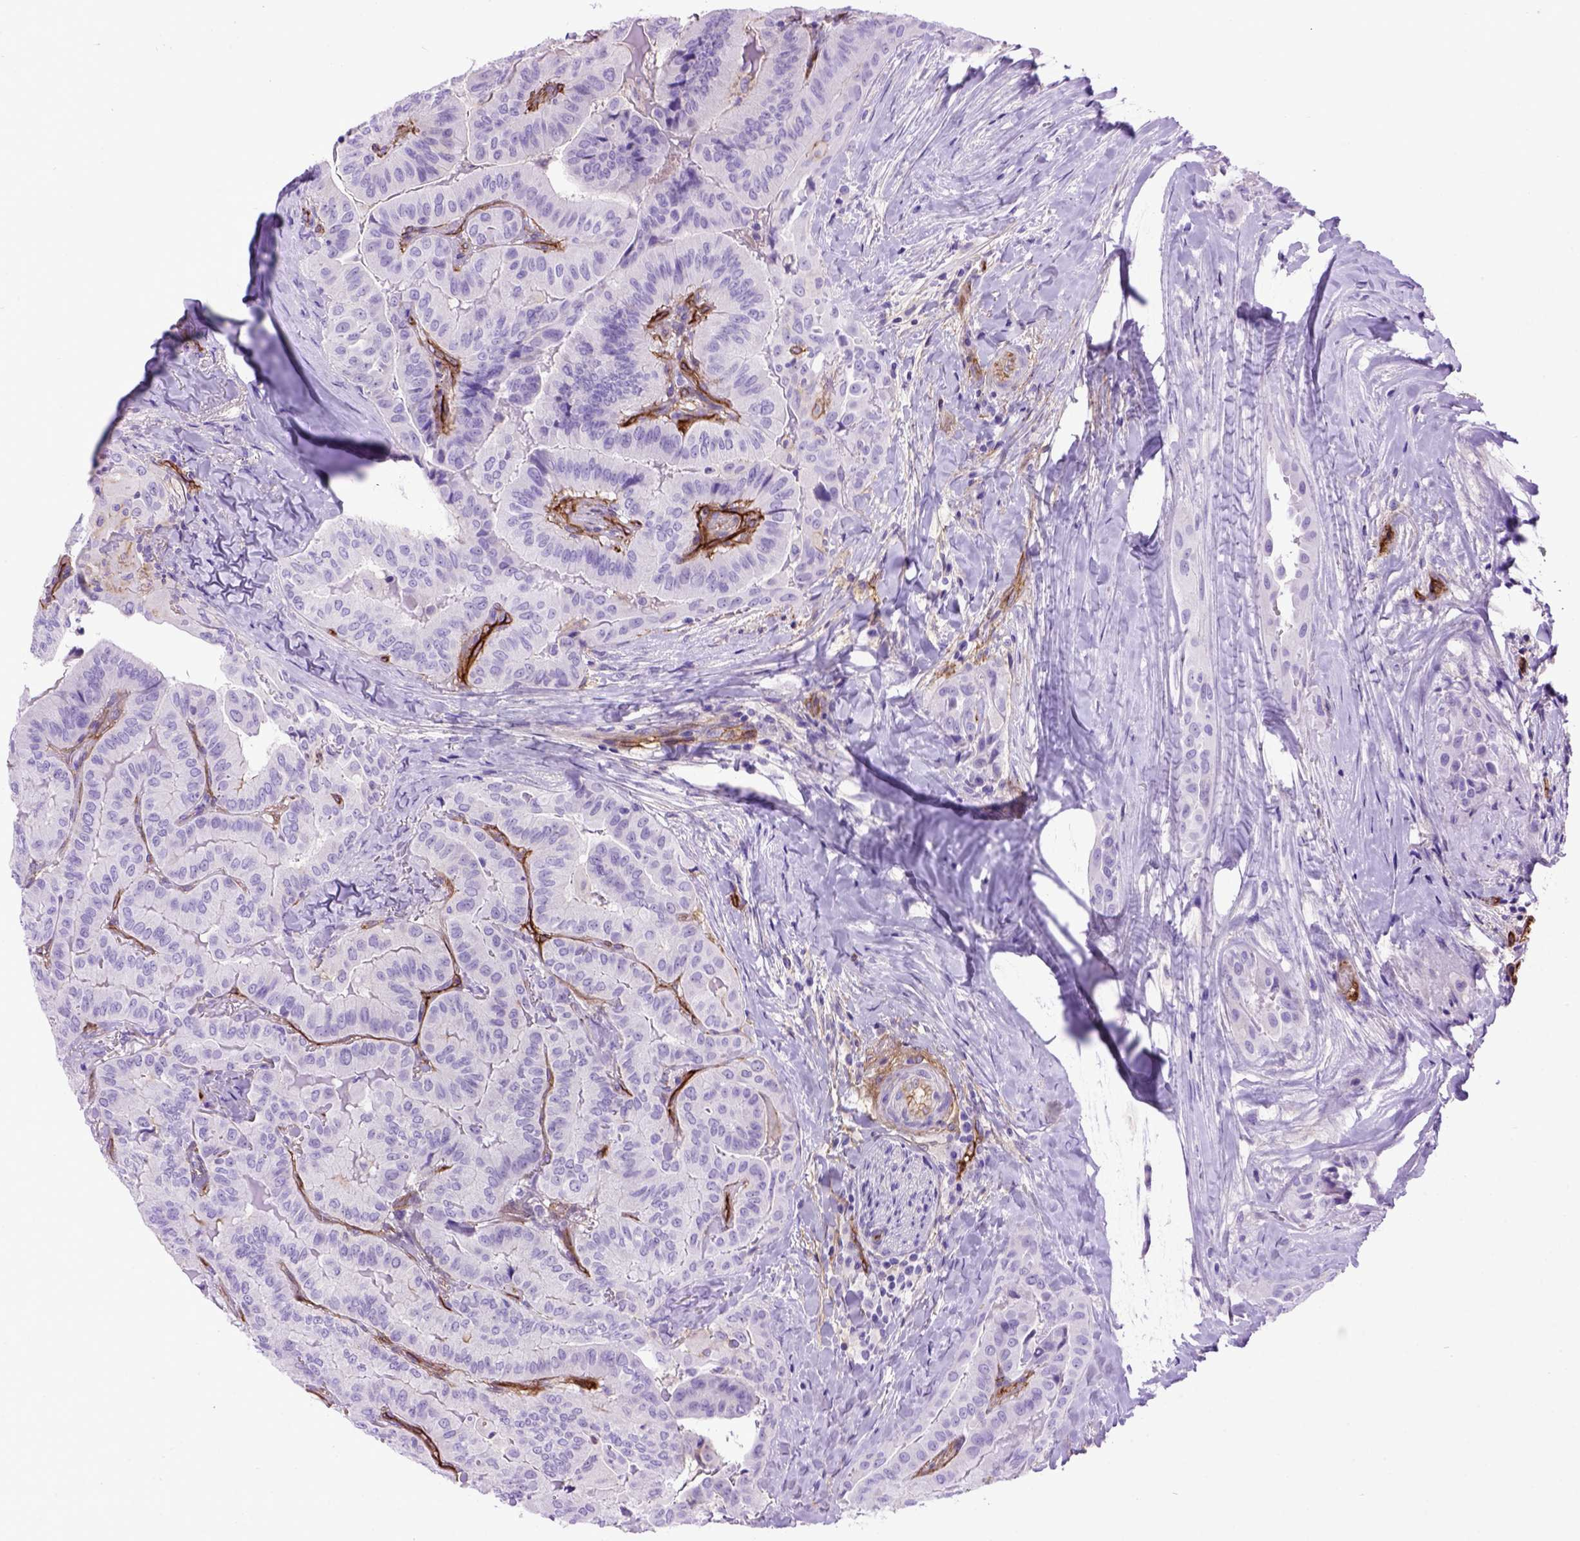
{"staining": {"intensity": "negative", "quantity": "none", "location": "none"}, "tissue": "thyroid cancer", "cell_type": "Tumor cells", "image_type": "cancer", "snomed": [{"axis": "morphology", "description": "Papillary adenocarcinoma, NOS"}, {"axis": "topography", "description": "Thyroid gland"}], "caption": "Tumor cells show no significant protein staining in papillary adenocarcinoma (thyroid).", "gene": "ENG", "patient": {"sex": "female", "age": 68}}